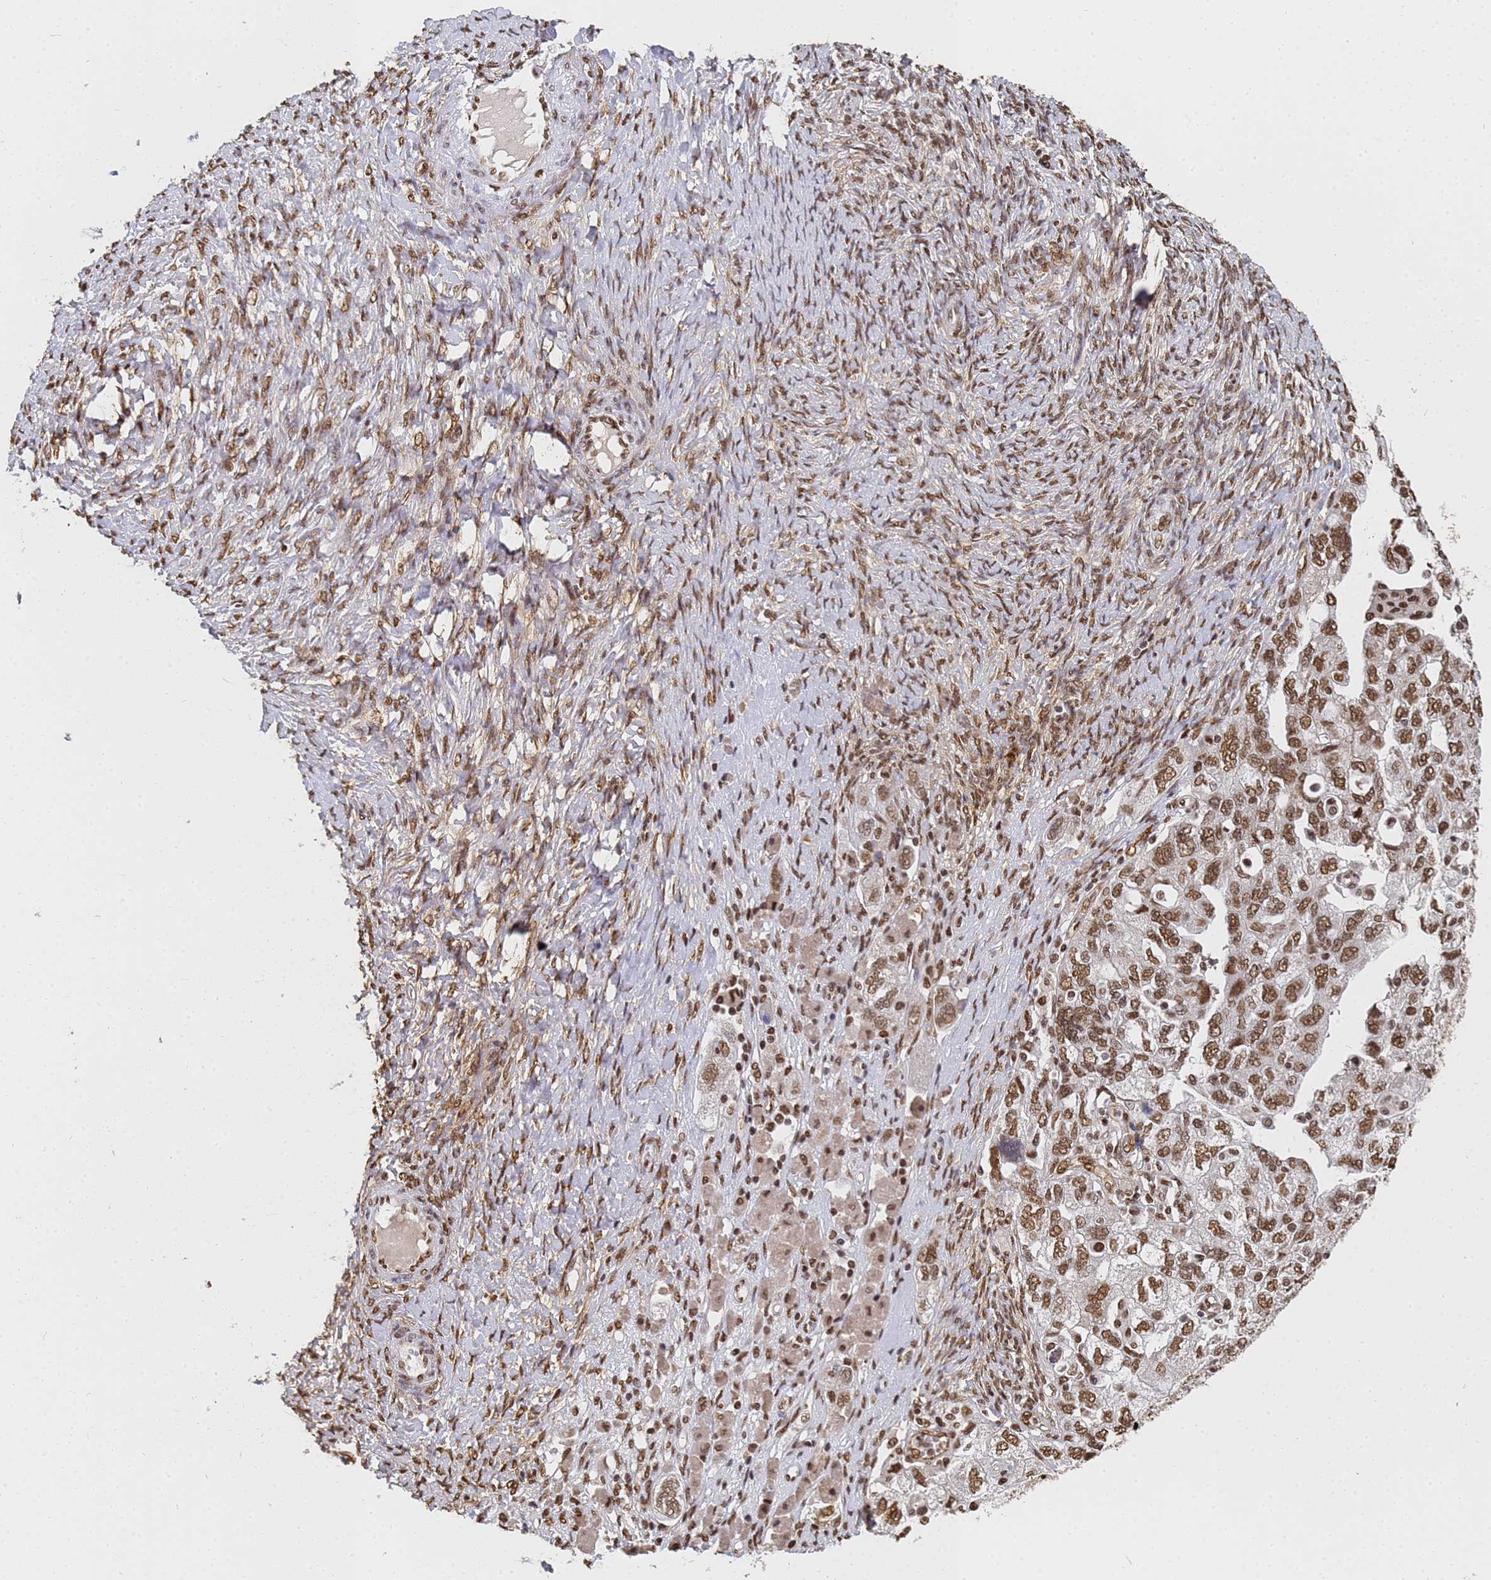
{"staining": {"intensity": "moderate", "quantity": ">75%", "location": "nuclear"}, "tissue": "ovarian cancer", "cell_type": "Tumor cells", "image_type": "cancer", "snomed": [{"axis": "morphology", "description": "Carcinoma, NOS"}, {"axis": "morphology", "description": "Cystadenocarcinoma, serous, NOS"}, {"axis": "topography", "description": "Ovary"}], "caption": "DAB (3,3'-diaminobenzidine) immunohistochemical staining of ovarian serous cystadenocarcinoma demonstrates moderate nuclear protein expression in about >75% of tumor cells.", "gene": "RAVER2", "patient": {"sex": "female", "age": 69}}